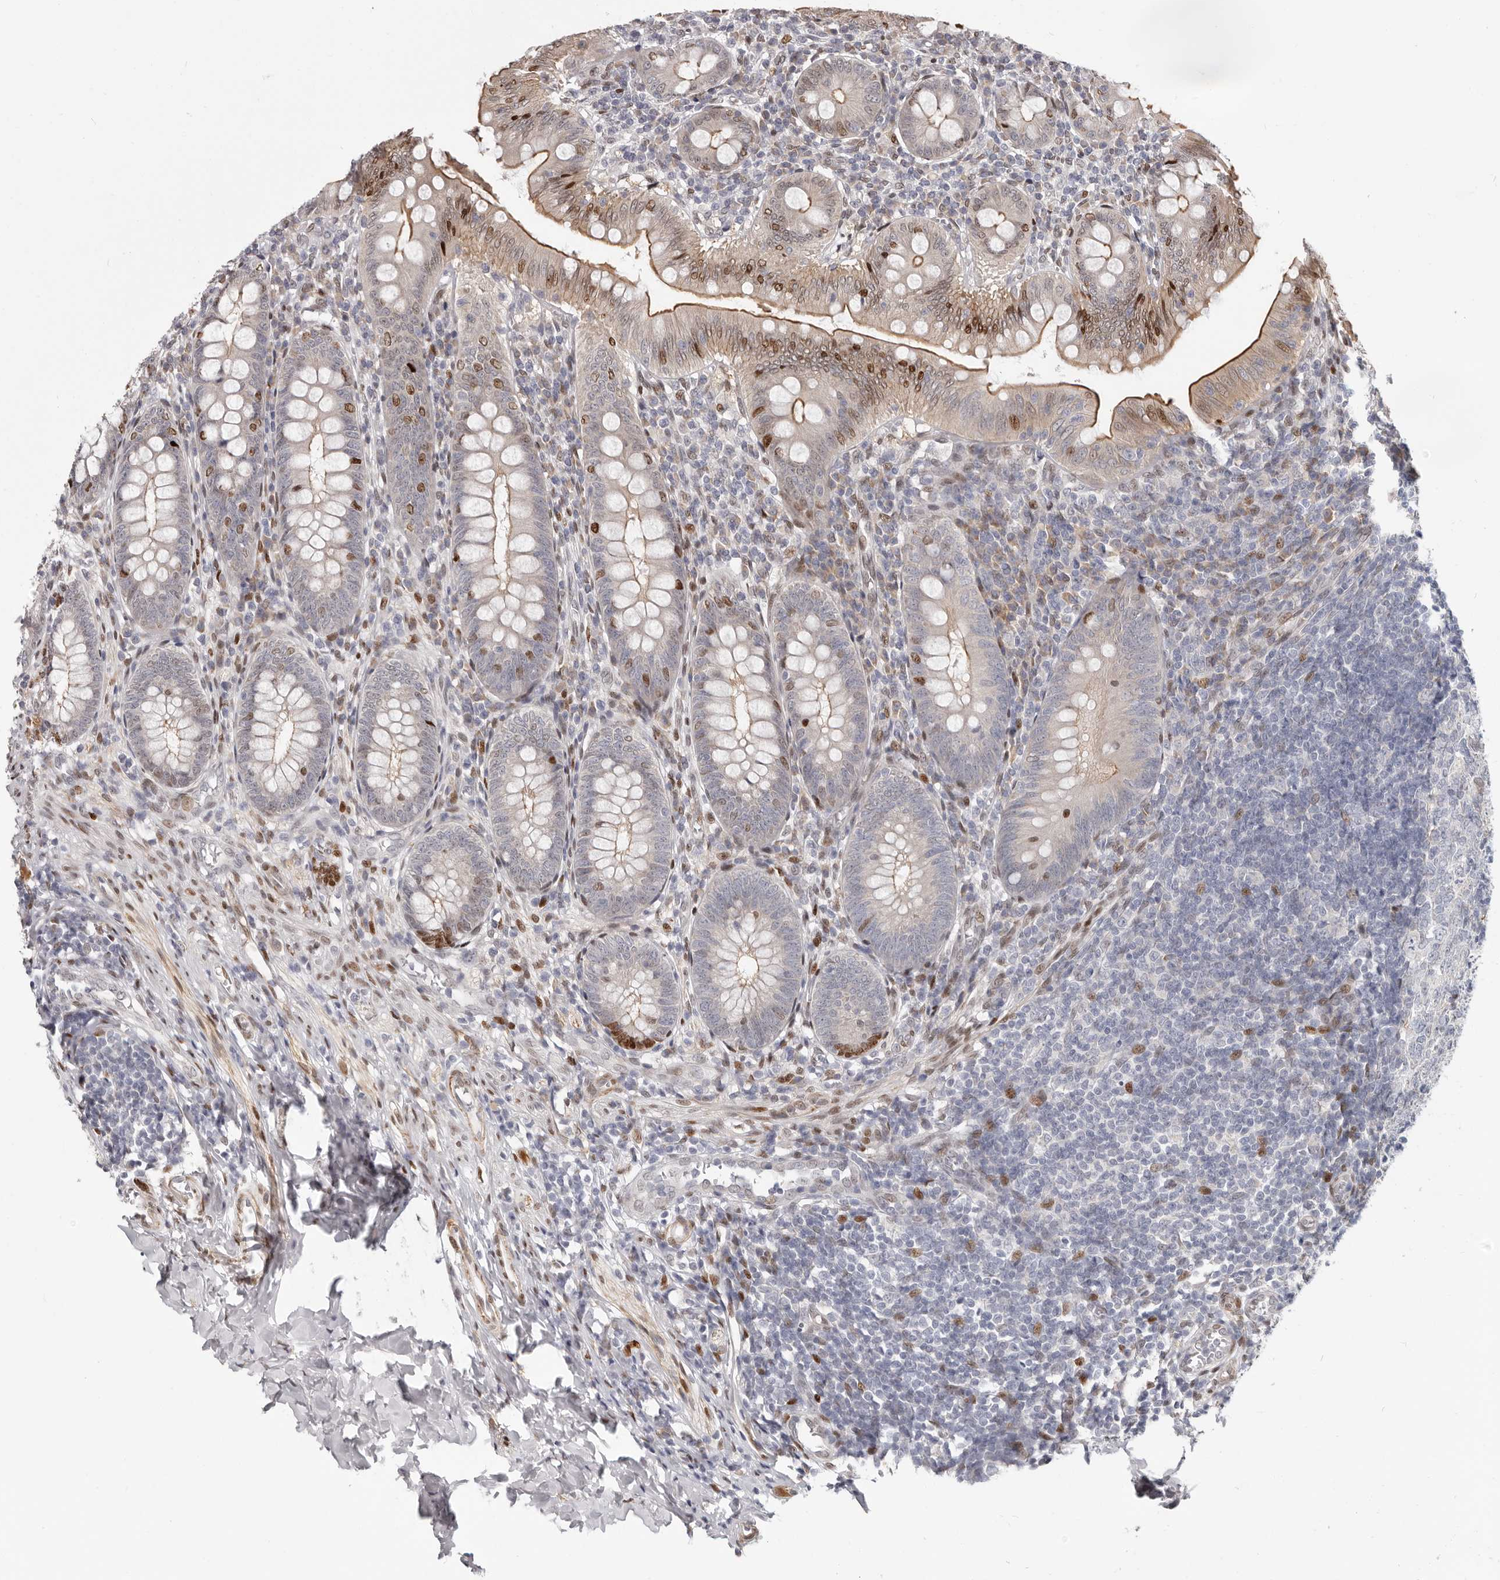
{"staining": {"intensity": "strong", "quantity": "25%-75%", "location": "cytoplasmic/membranous,nuclear"}, "tissue": "appendix", "cell_type": "Glandular cells", "image_type": "normal", "snomed": [{"axis": "morphology", "description": "Normal tissue, NOS"}, {"axis": "topography", "description": "Appendix"}], "caption": "Appendix stained with a brown dye displays strong cytoplasmic/membranous,nuclear positive staining in about 25%-75% of glandular cells.", "gene": "SRP19", "patient": {"sex": "male", "age": 14}}